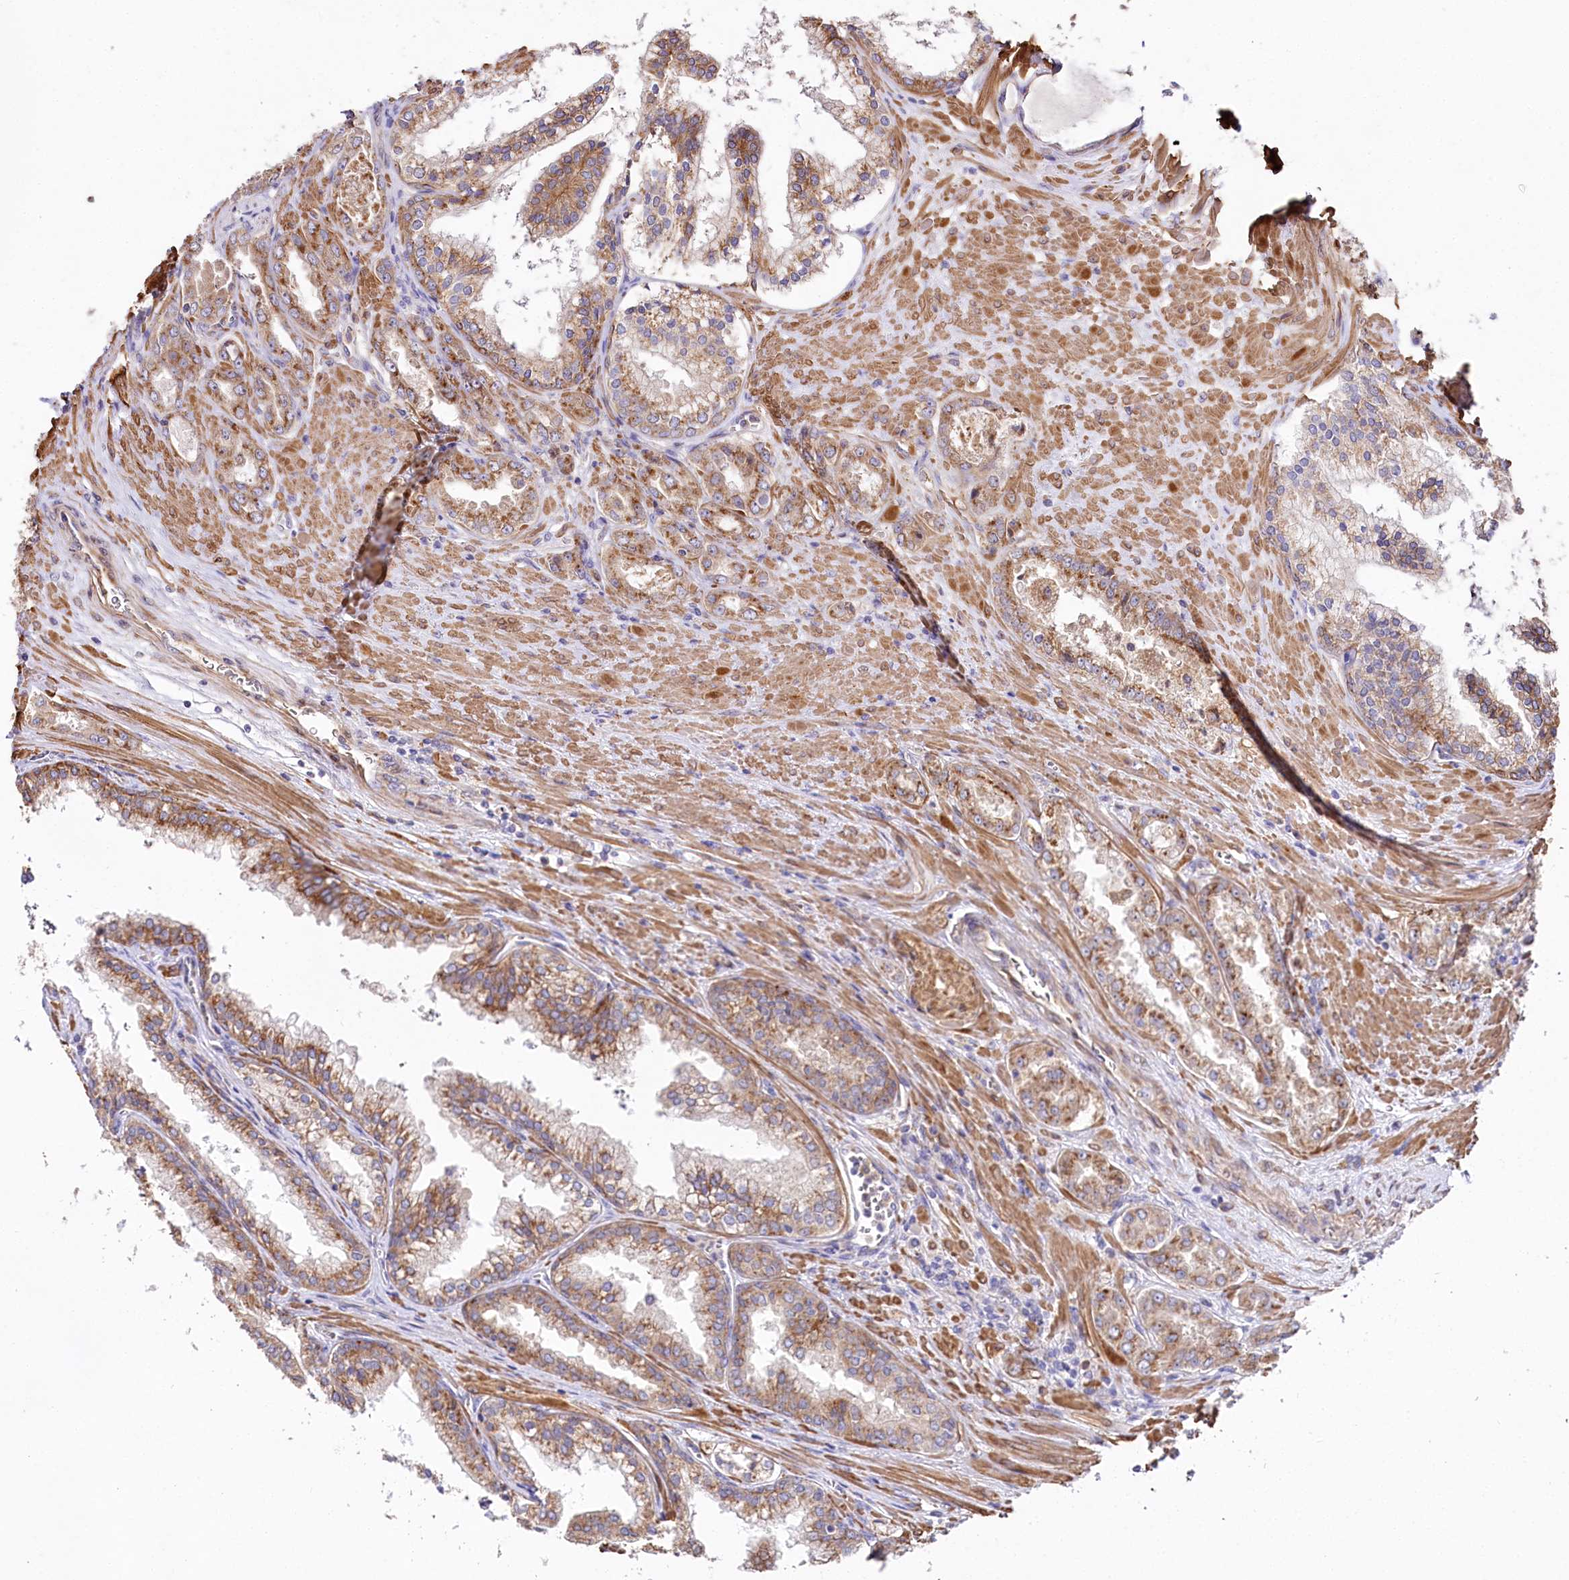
{"staining": {"intensity": "moderate", "quantity": ">75%", "location": "cytoplasmic/membranous"}, "tissue": "prostate cancer", "cell_type": "Tumor cells", "image_type": "cancer", "snomed": [{"axis": "morphology", "description": "Adenocarcinoma, High grade"}, {"axis": "topography", "description": "Prostate"}], "caption": "A brown stain labels moderate cytoplasmic/membranous positivity of a protein in prostate adenocarcinoma (high-grade) tumor cells.", "gene": "STX6", "patient": {"sex": "male", "age": 72}}